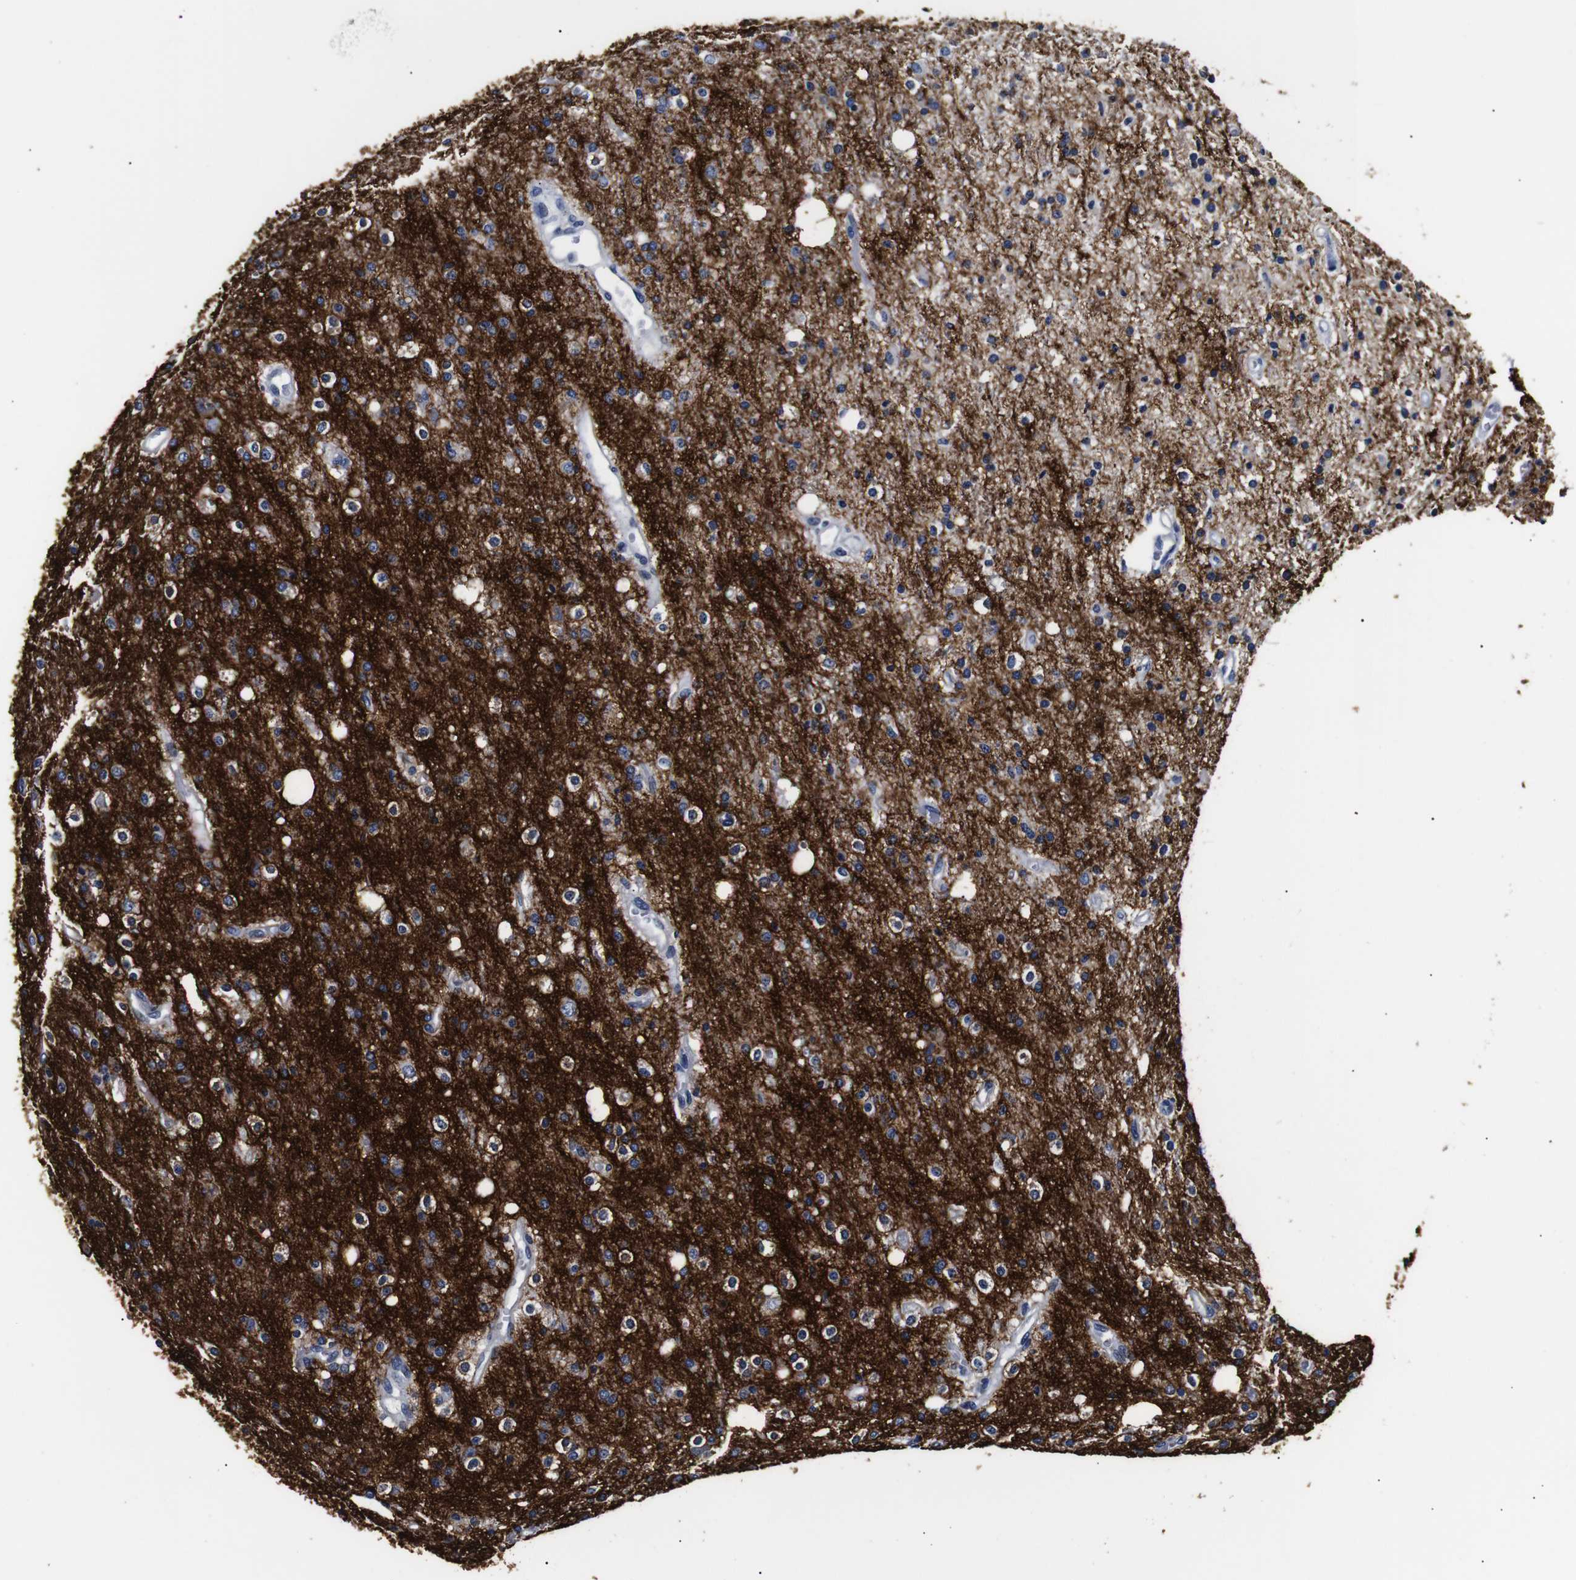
{"staining": {"intensity": "moderate", "quantity": "25%-75%", "location": "cytoplasmic/membranous"}, "tissue": "glioma", "cell_type": "Tumor cells", "image_type": "cancer", "snomed": [{"axis": "morphology", "description": "Glioma, malignant, High grade"}, {"axis": "topography", "description": "Brain"}], "caption": "The image reveals a brown stain indicating the presence of a protein in the cytoplasmic/membranous of tumor cells in malignant high-grade glioma.", "gene": "GAP43", "patient": {"sex": "male", "age": 47}}